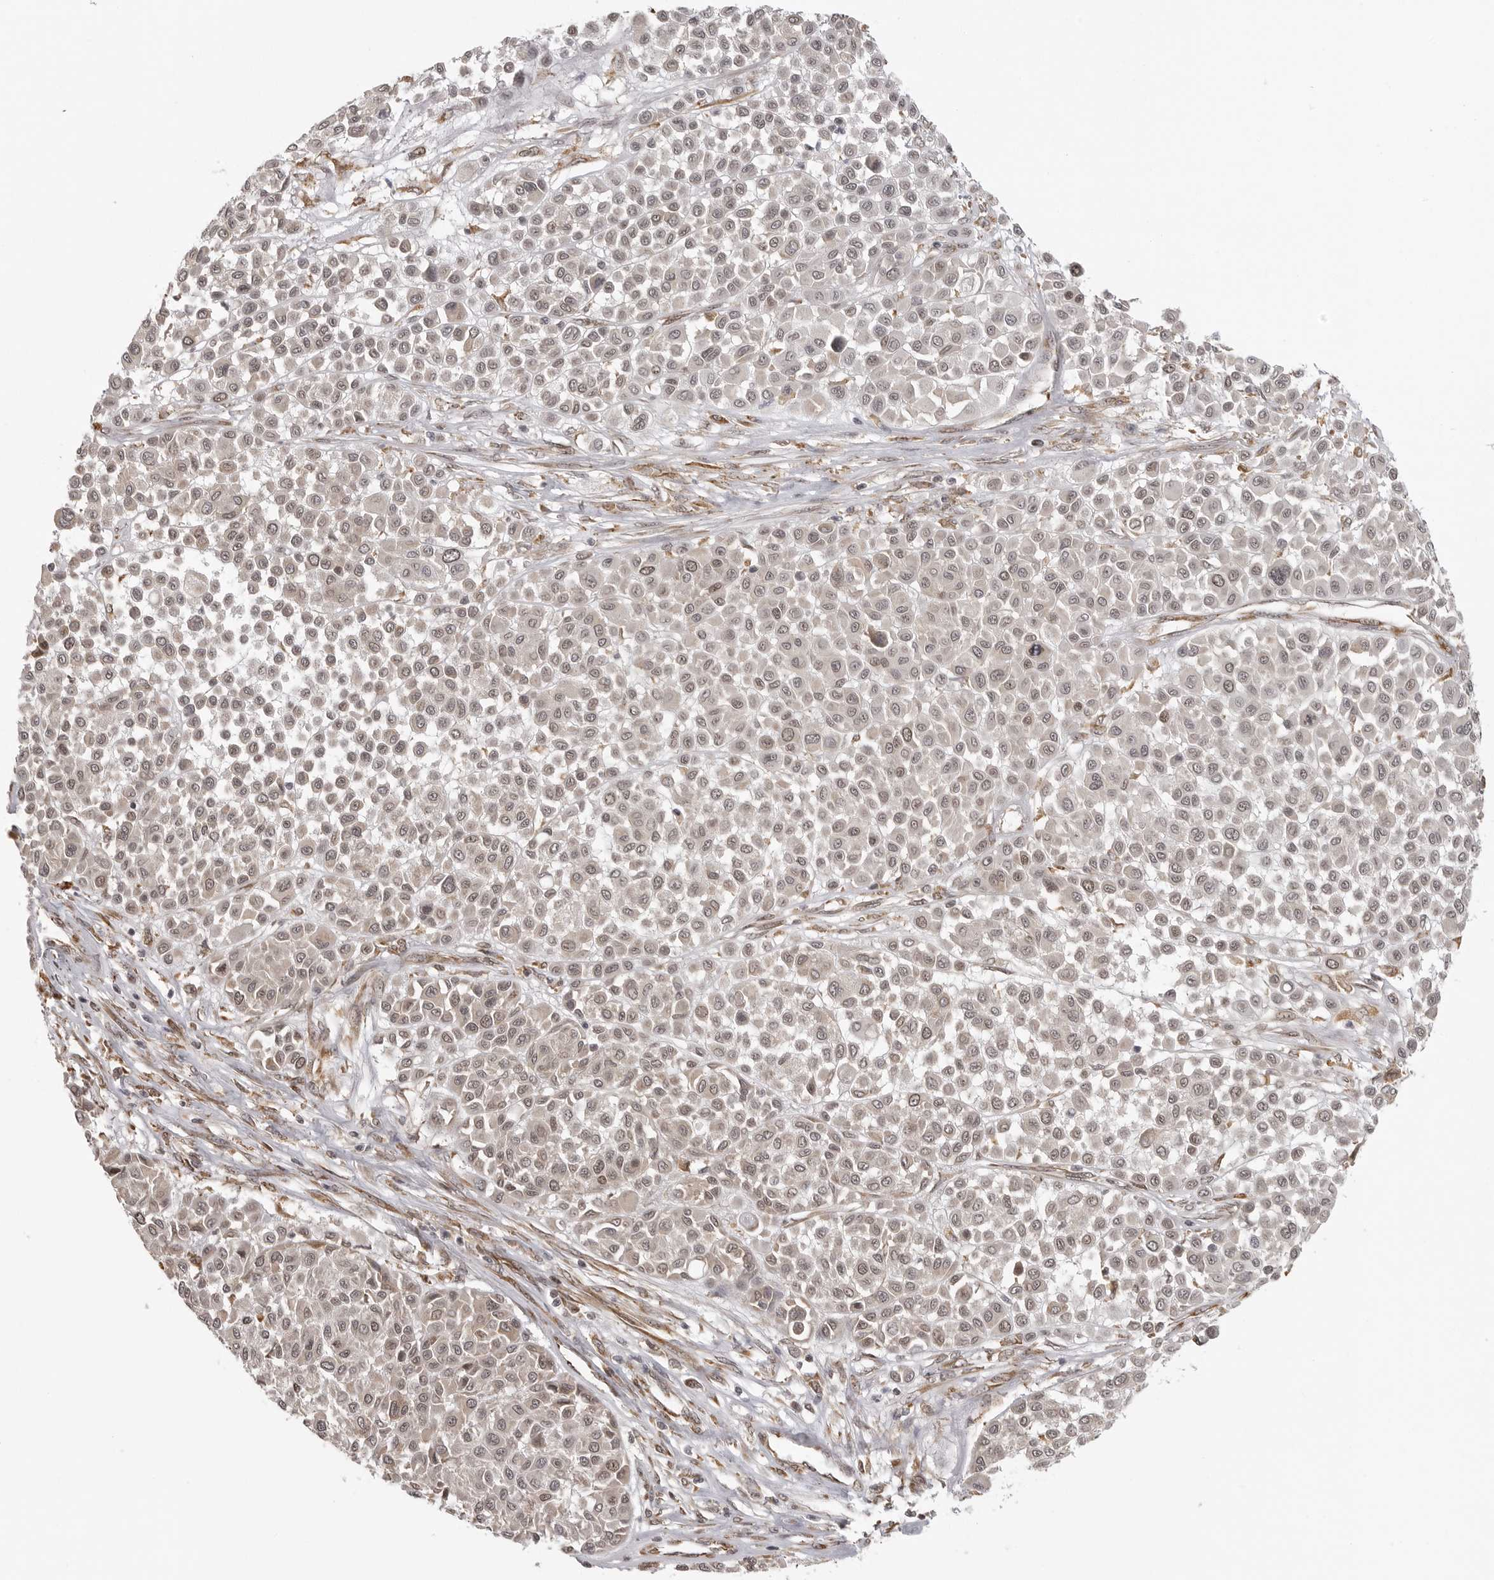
{"staining": {"intensity": "weak", "quantity": "<25%", "location": "nuclear"}, "tissue": "melanoma", "cell_type": "Tumor cells", "image_type": "cancer", "snomed": [{"axis": "morphology", "description": "Malignant melanoma, Metastatic site"}, {"axis": "topography", "description": "Soft tissue"}], "caption": "Tumor cells are negative for brown protein staining in malignant melanoma (metastatic site).", "gene": "ISG20L2", "patient": {"sex": "male", "age": 41}}